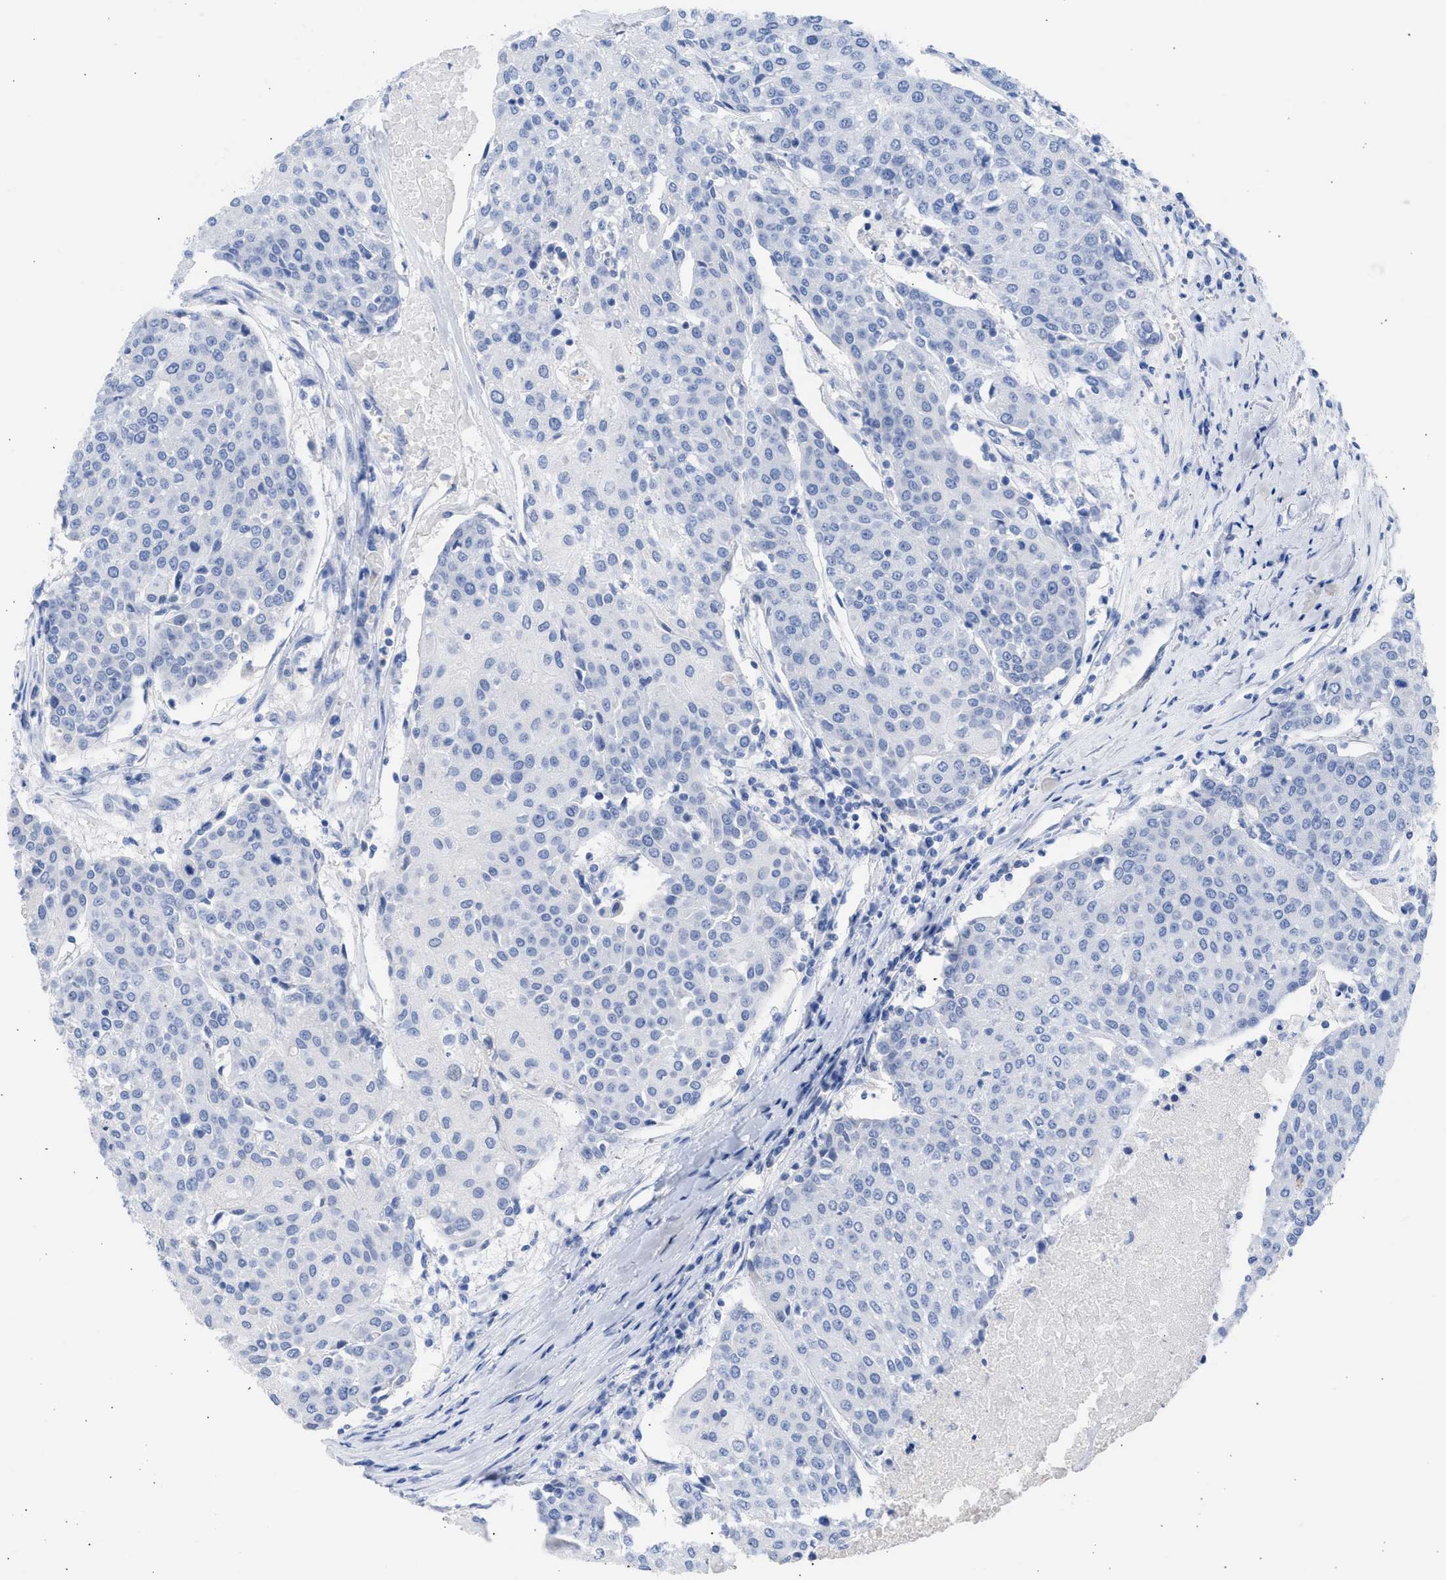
{"staining": {"intensity": "negative", "quantity": "none", "location": "none"}, "tissue": "urothelial cancer", "cell_type": "Tumor cells", "image_type": "cancer", "snomed": [{"axis": "morphology", "description": "Urothelial carcinoma, High grade"}, {"axis": "topography", "description": "Urinary bladder"}], "caption": "An IHC image of high-grade urothelial carcinoma is shown. There is no staining in tumor cells of high-grade urothelial carcinoma. The staining was performed using DAB (3,3'-diaminobenzidine) to visualize the protein expression in brown, while the nuclei were stained in blue with hematoxylin (Magnification: 20x).", "gene": "RSPH1", "patient": {"sex": "female", "age": 85}}